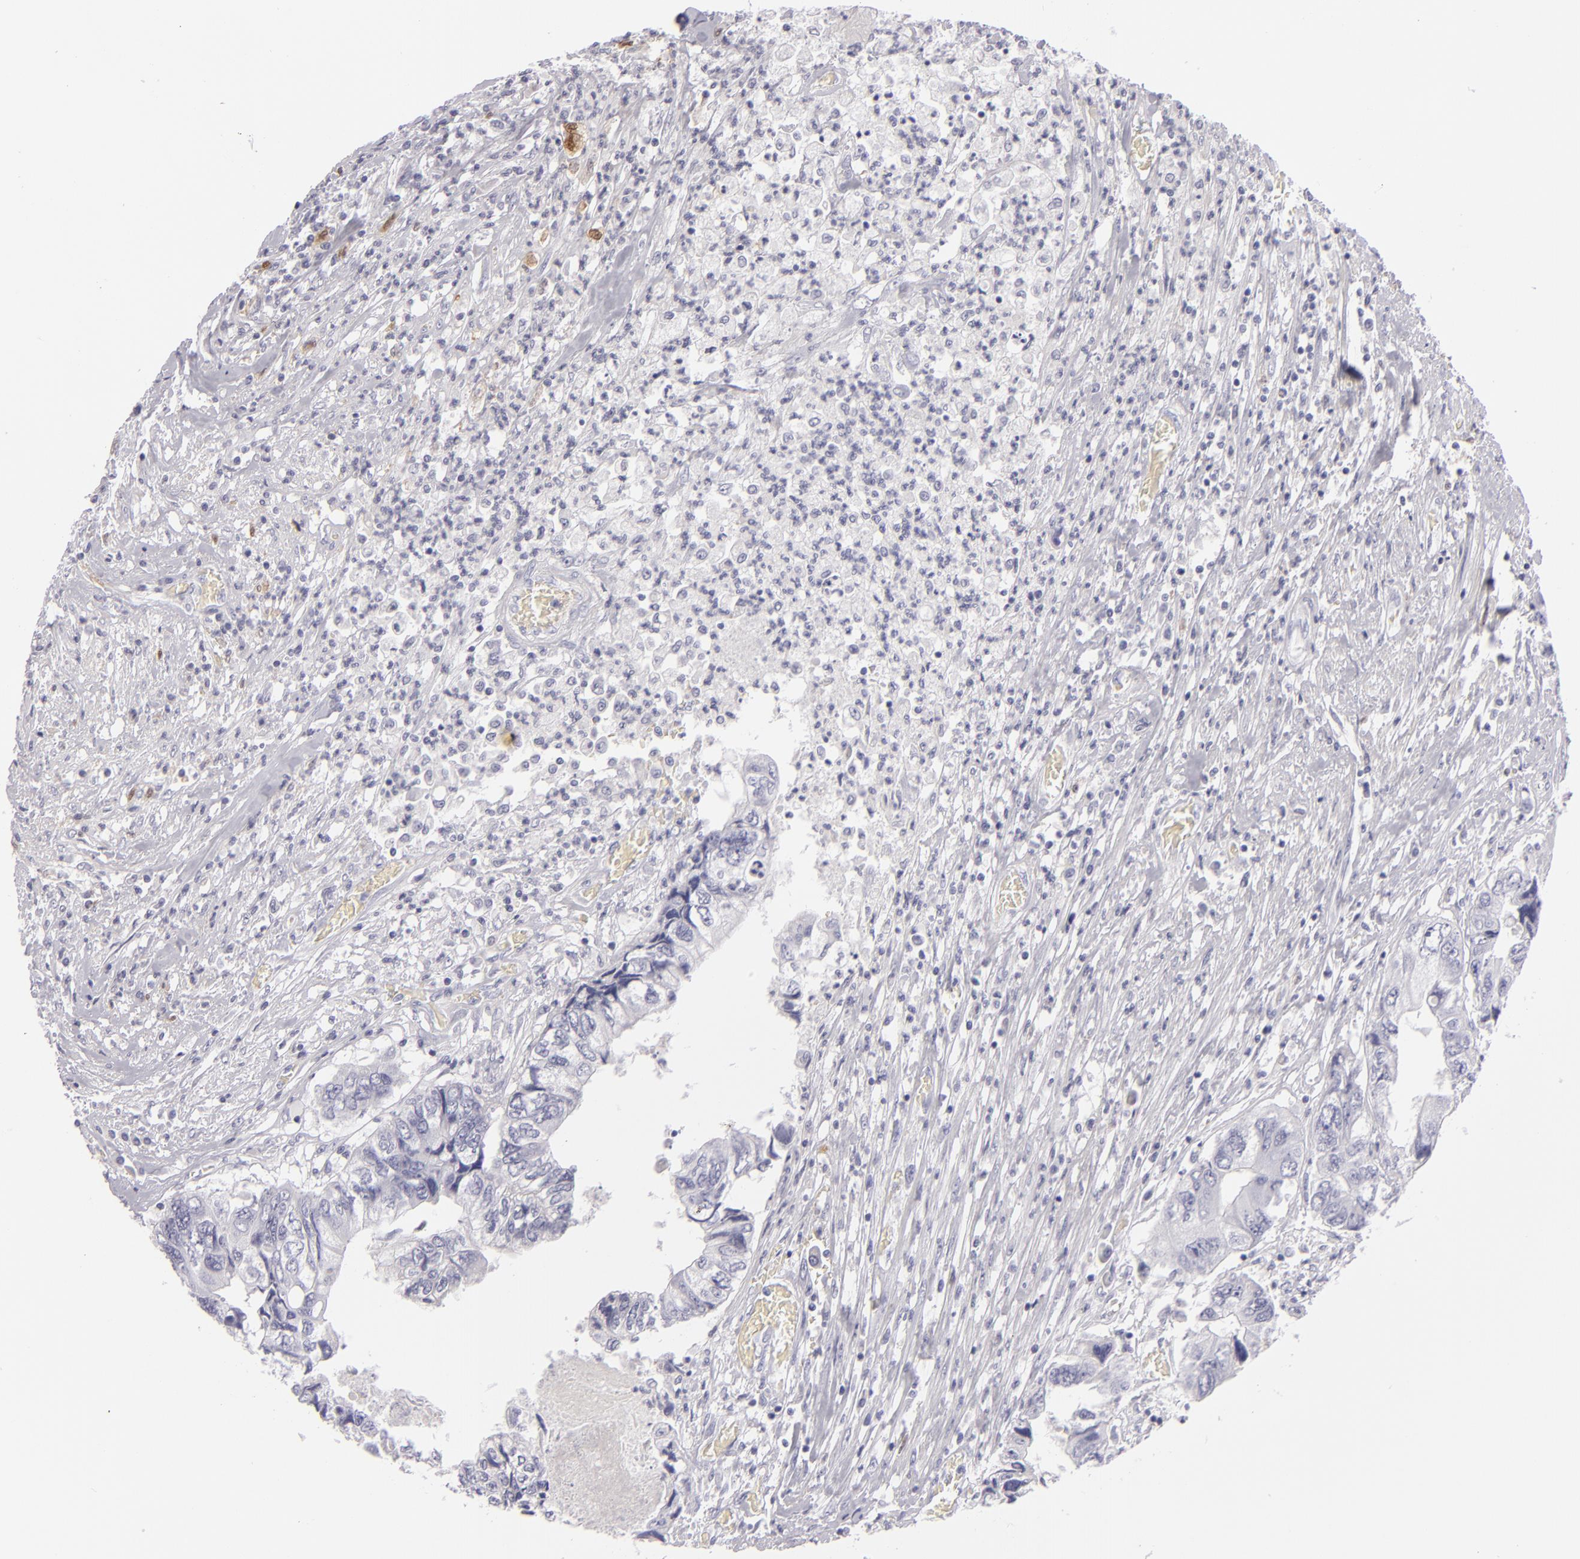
{"staining": {"intensity": "negative", "quantity": "none", "location": "none"}, "tissue": "colorectal cancer", "cell_type": "Tumor cells", "image_type": "cancer", "snomed": [{"axis": "morphology", "description": "Adenocarcinoma, NOS"}, {"axis": "topography", "description": "Rectum"}], "caption": "Micrograph shows no protein staining in tumor cells of colorectal adenocarcinoma tissue.", "gene": "F13A1", "patient": {"sex": "female", "age": 82}}